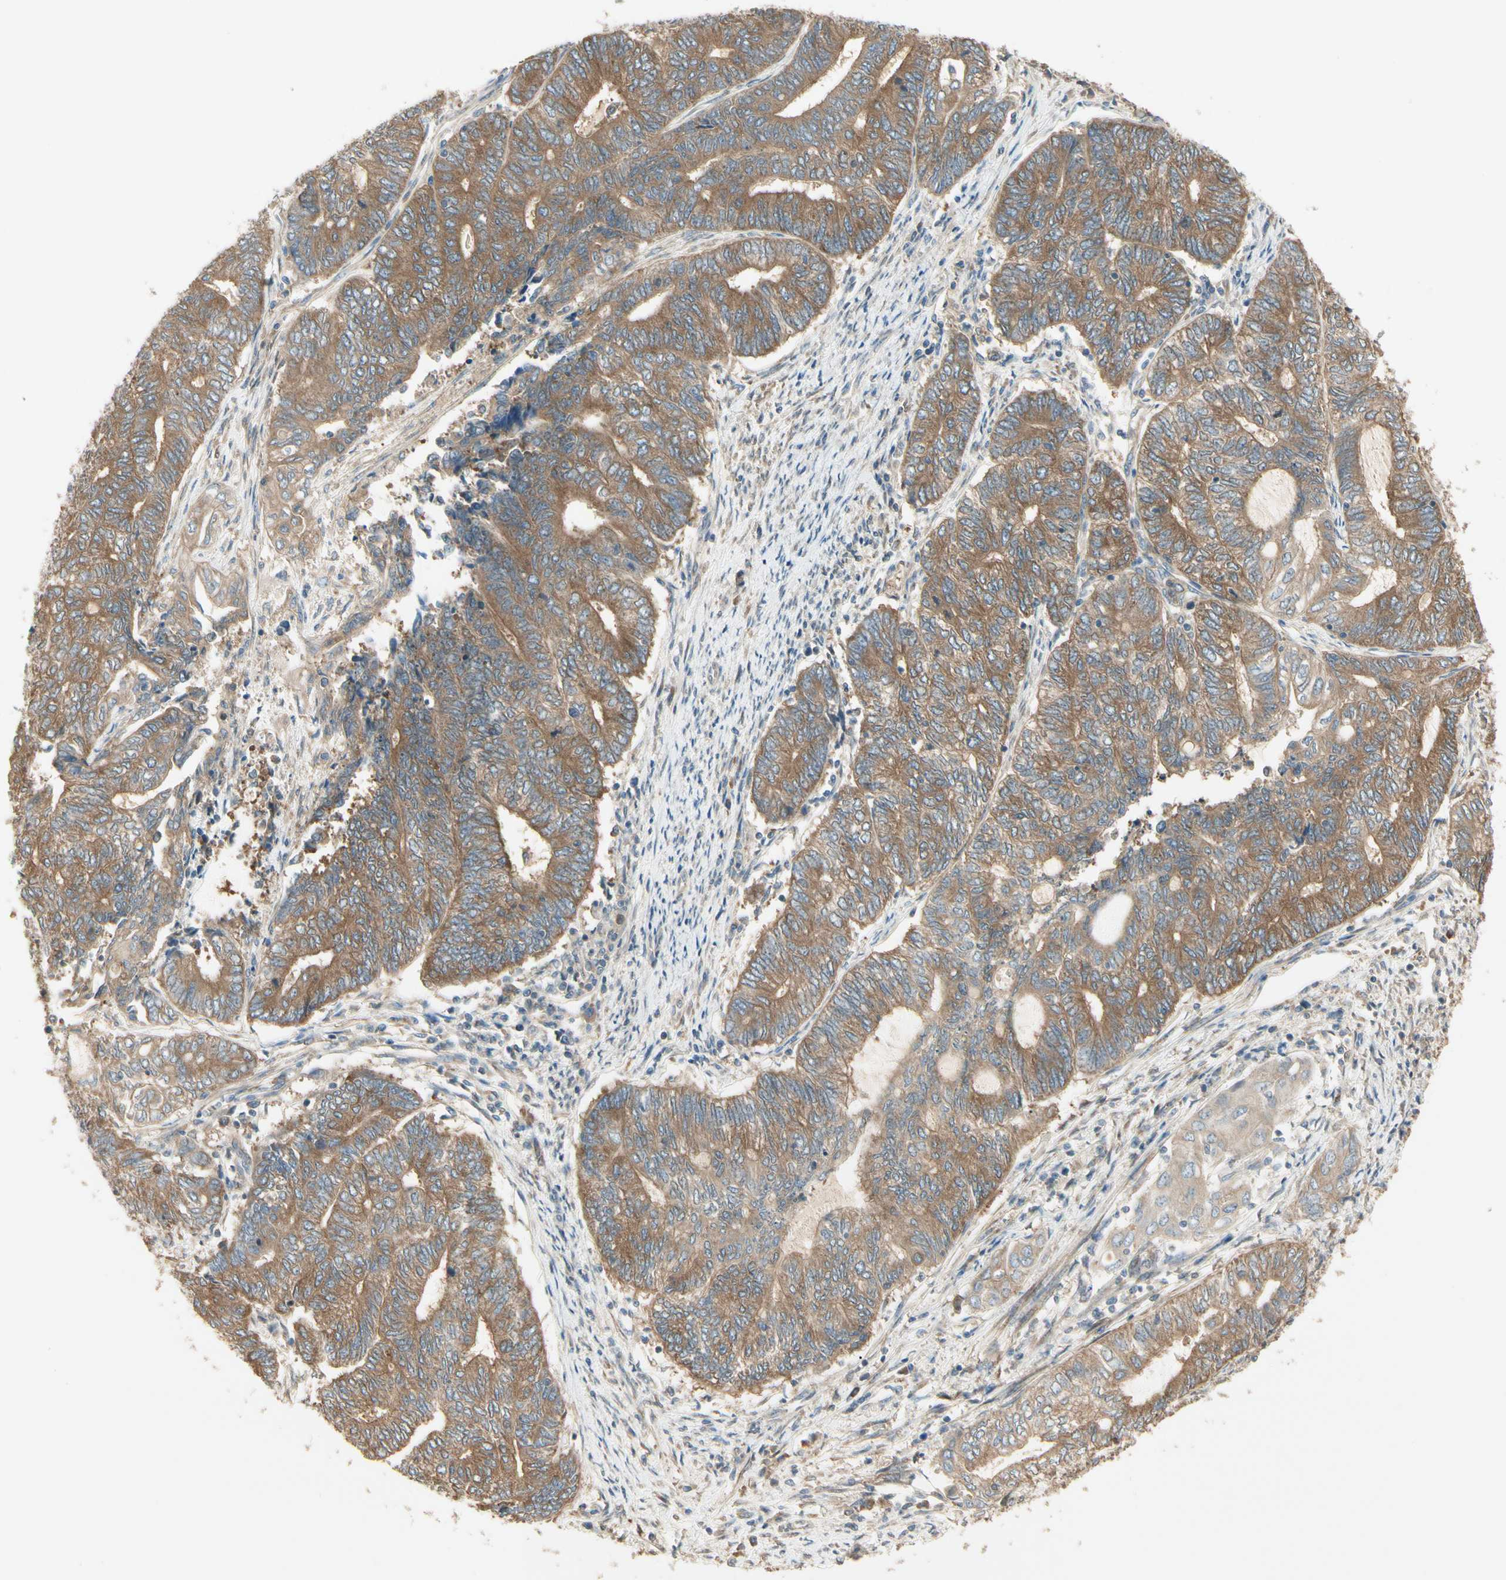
{"staining": {"intensity": "moderate", "quantity": ">75%", "location": "cytoplasmic/membranous"}, "tissue": "endometrial cancer", "cell_type": "Tumor cells", "image_type": "cancer", "snomed": [{"axis": "morphology", "description": "Adenocarcinoma, NOS"}, {"axis": "topography", "description": "Uterus"}, {"axis": "topography", "description": "Endometrium"}], "caption": "The micrograph shows a brown stain indicating the presence of a protein in the cytoplasmic/membranous of tumor cells in endometrial cancer (adenocarcinoma).", "gene": "IRAG1", "patient": {"sex": "female", "age": 70}}